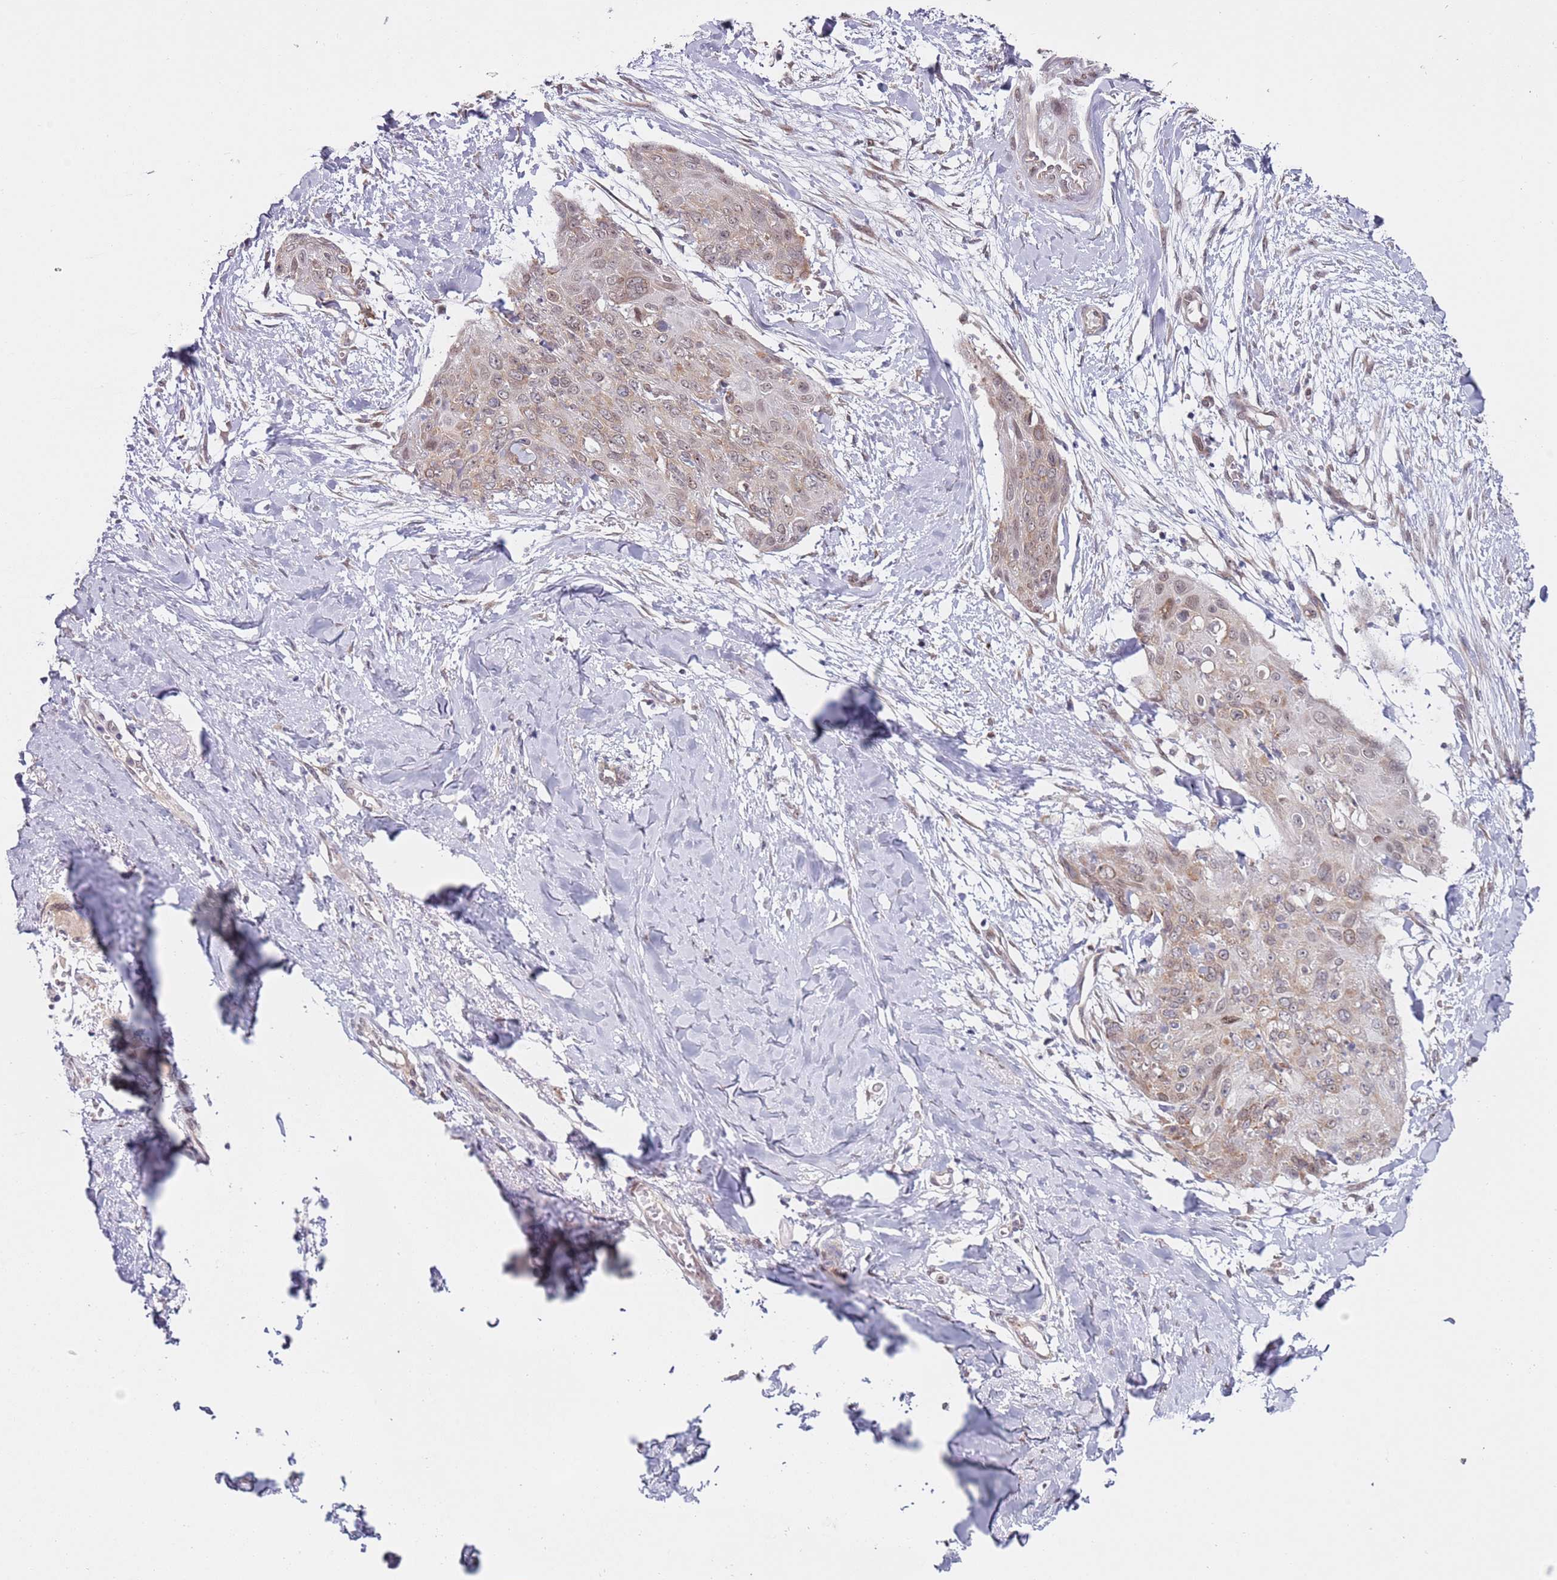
{"staining": {"intensity": "weak", "quantity": ">75%", "location": "cytoplasmic/membranous,nuclear"}, "tissue": "skin cancer", "cell_type": "Tumor cells", "image_type": "cancer", "snomed": [{"axis": "morphology", "description": "Squamous cell carcinoma, NOS"}, {"axis": "topography", "description": "Skin"}, {"axis": "topography", "description": "Vulva"}], "caption": "Immunohistochemistry (DAB) staining of skin cancer (squamous cell carcinoma) shows weak cytoplasmic/membranous and nuclear protein staining in about >75% of tumor cells. (DAB (3,3'-diaminobenzidine) IHC, brown staining for protein, blue staining for nuclei).", "gene": "SLC25A32", "patient": {"sex": "female", "age": 85}}